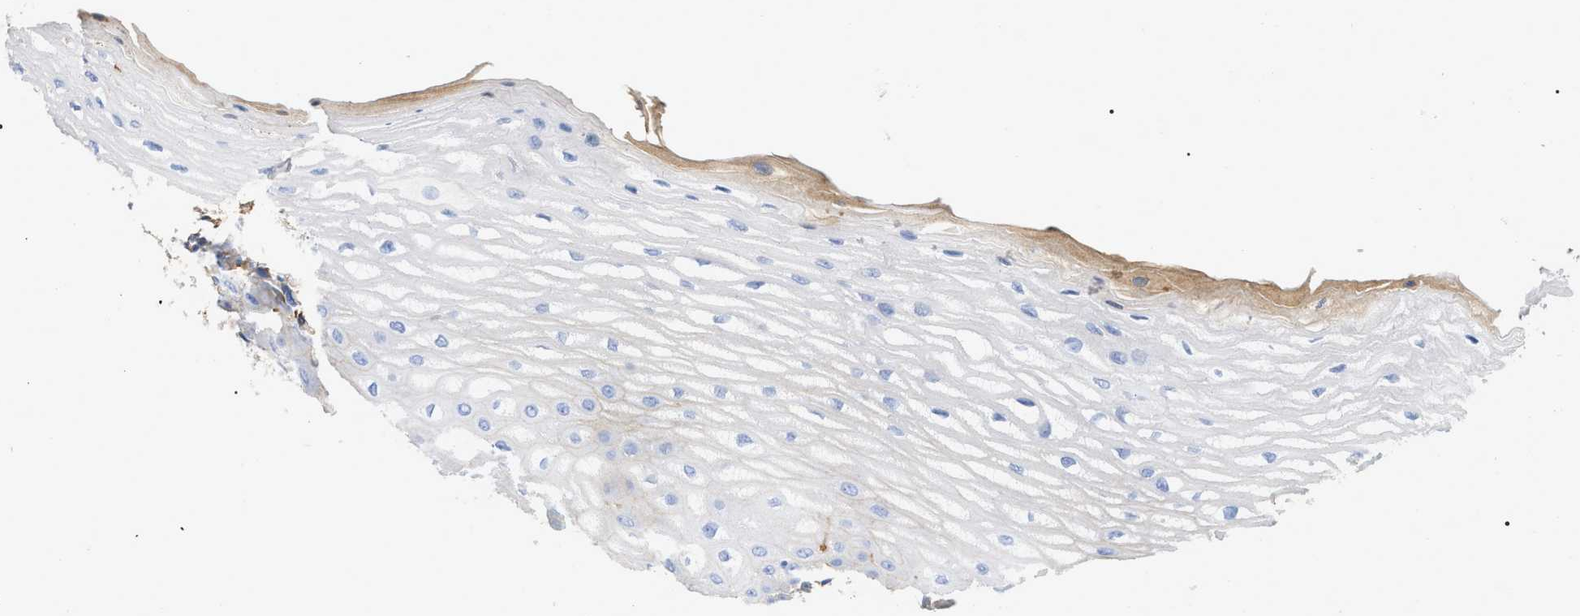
{"staining": {"intensity": "negative", "quantity": "none", "location": "none"}, "tissue": "esophagus", "cell_type": "Squamous epithelial cells", "image_type": "normal", "snomed": [{"axis": "morphology", "description": "Normal tissue, NOS"}, {"axis": "topography", "description": "Esophagus"}], "caption": "Immunohistochemistry (IHC) image of benign esophagus: esophagus stained with DAB shows no significant protein staining in squamous epithelial cells.", "gene": "IGHV5", "patient": {"sex": "male", "age": 54}}